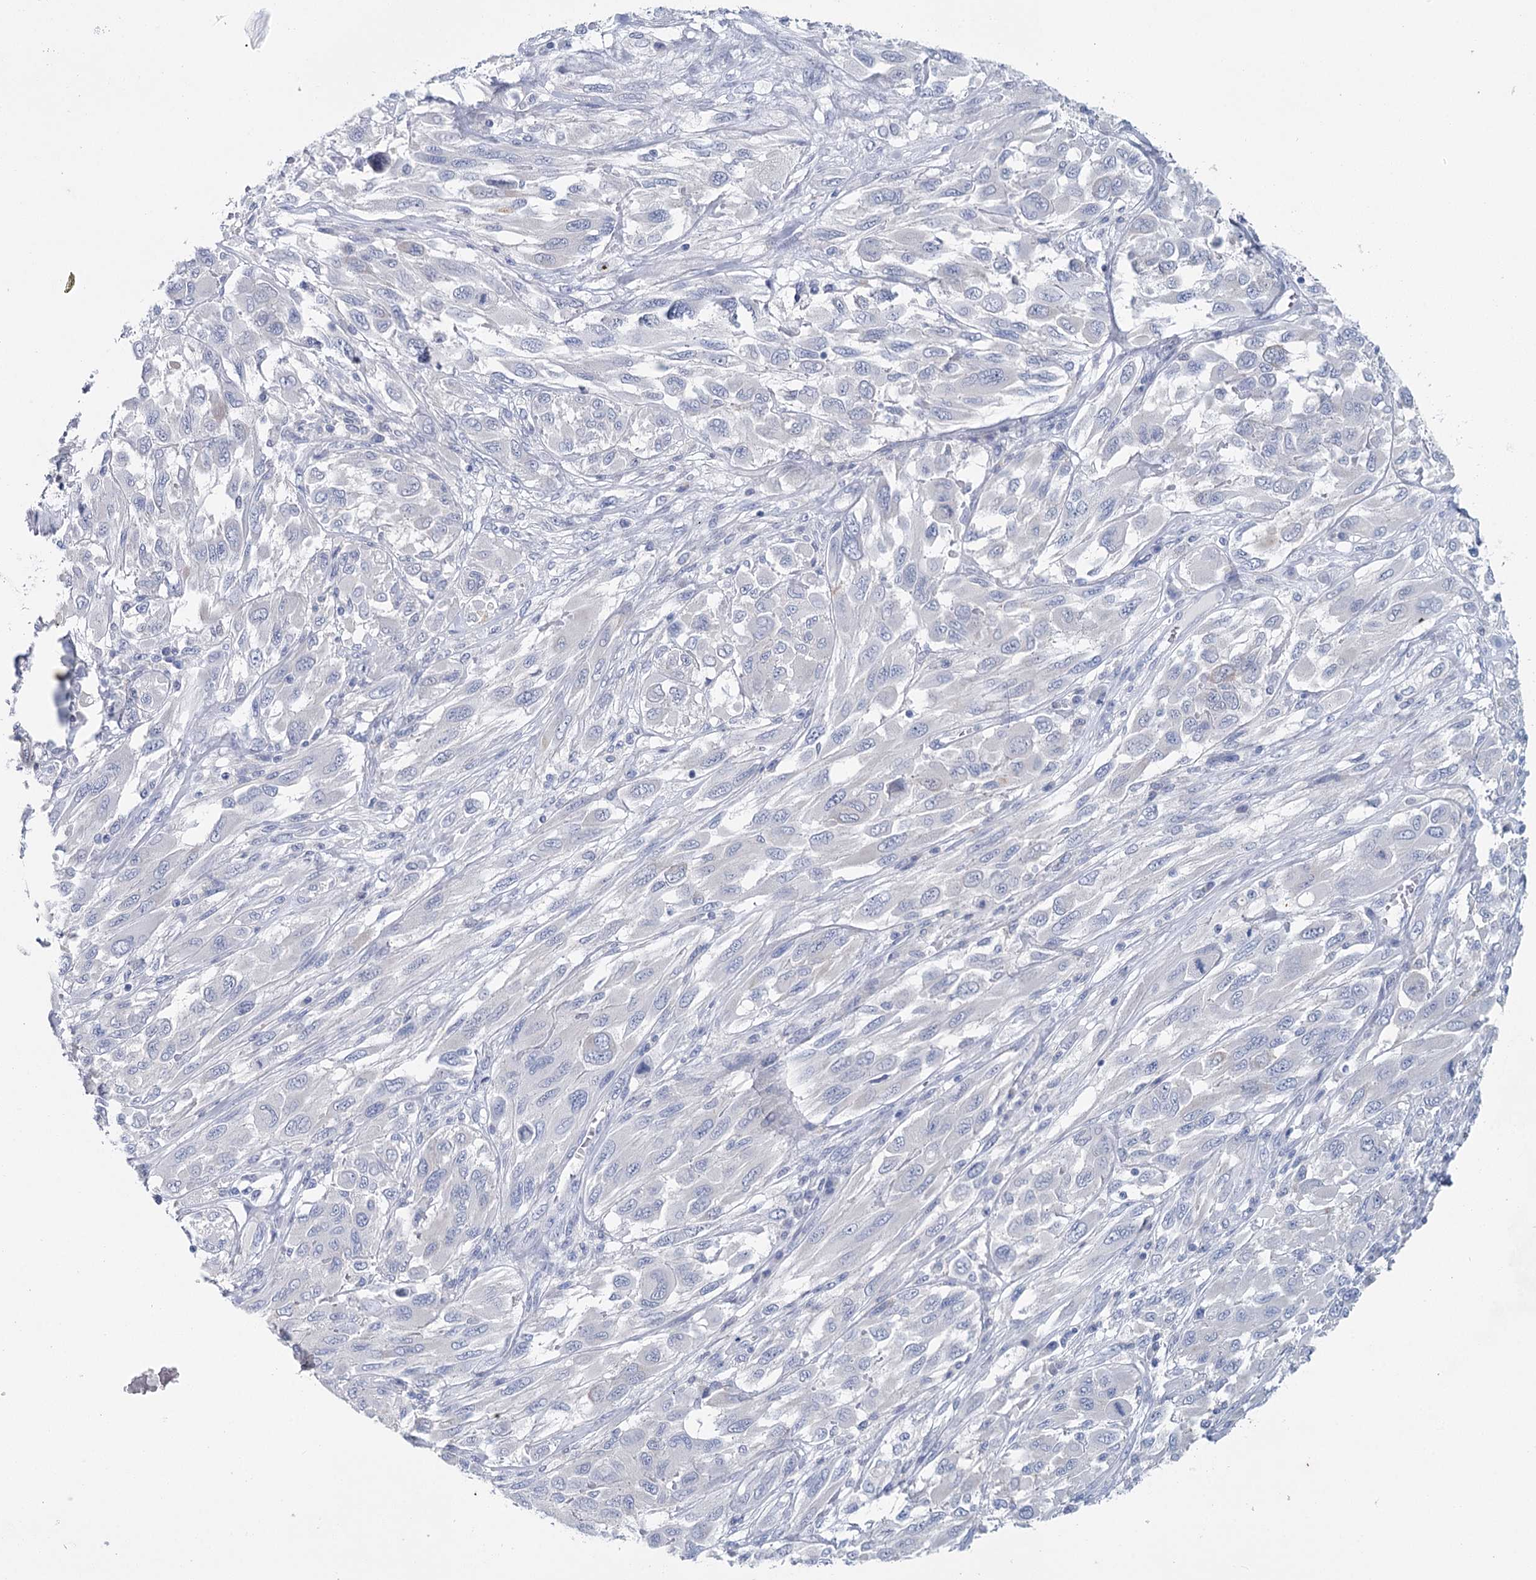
{"staining": {"intensity": "negative", "quantity": "none", "location": "none"}, "tissue": "melanoma", "cell_type": "Tumor cells", "image_type": "cancer", "snomed": [{"axis": "morphology", "description": "Malignant melanoma, NOS"}, {"axis": "topography", "description": "Skin"}], "caption": "IHC of human melanoma reveals no staining in tumor cells.", "gene": "METTL7B", "patient": {"sex": "female", "age": 91}}